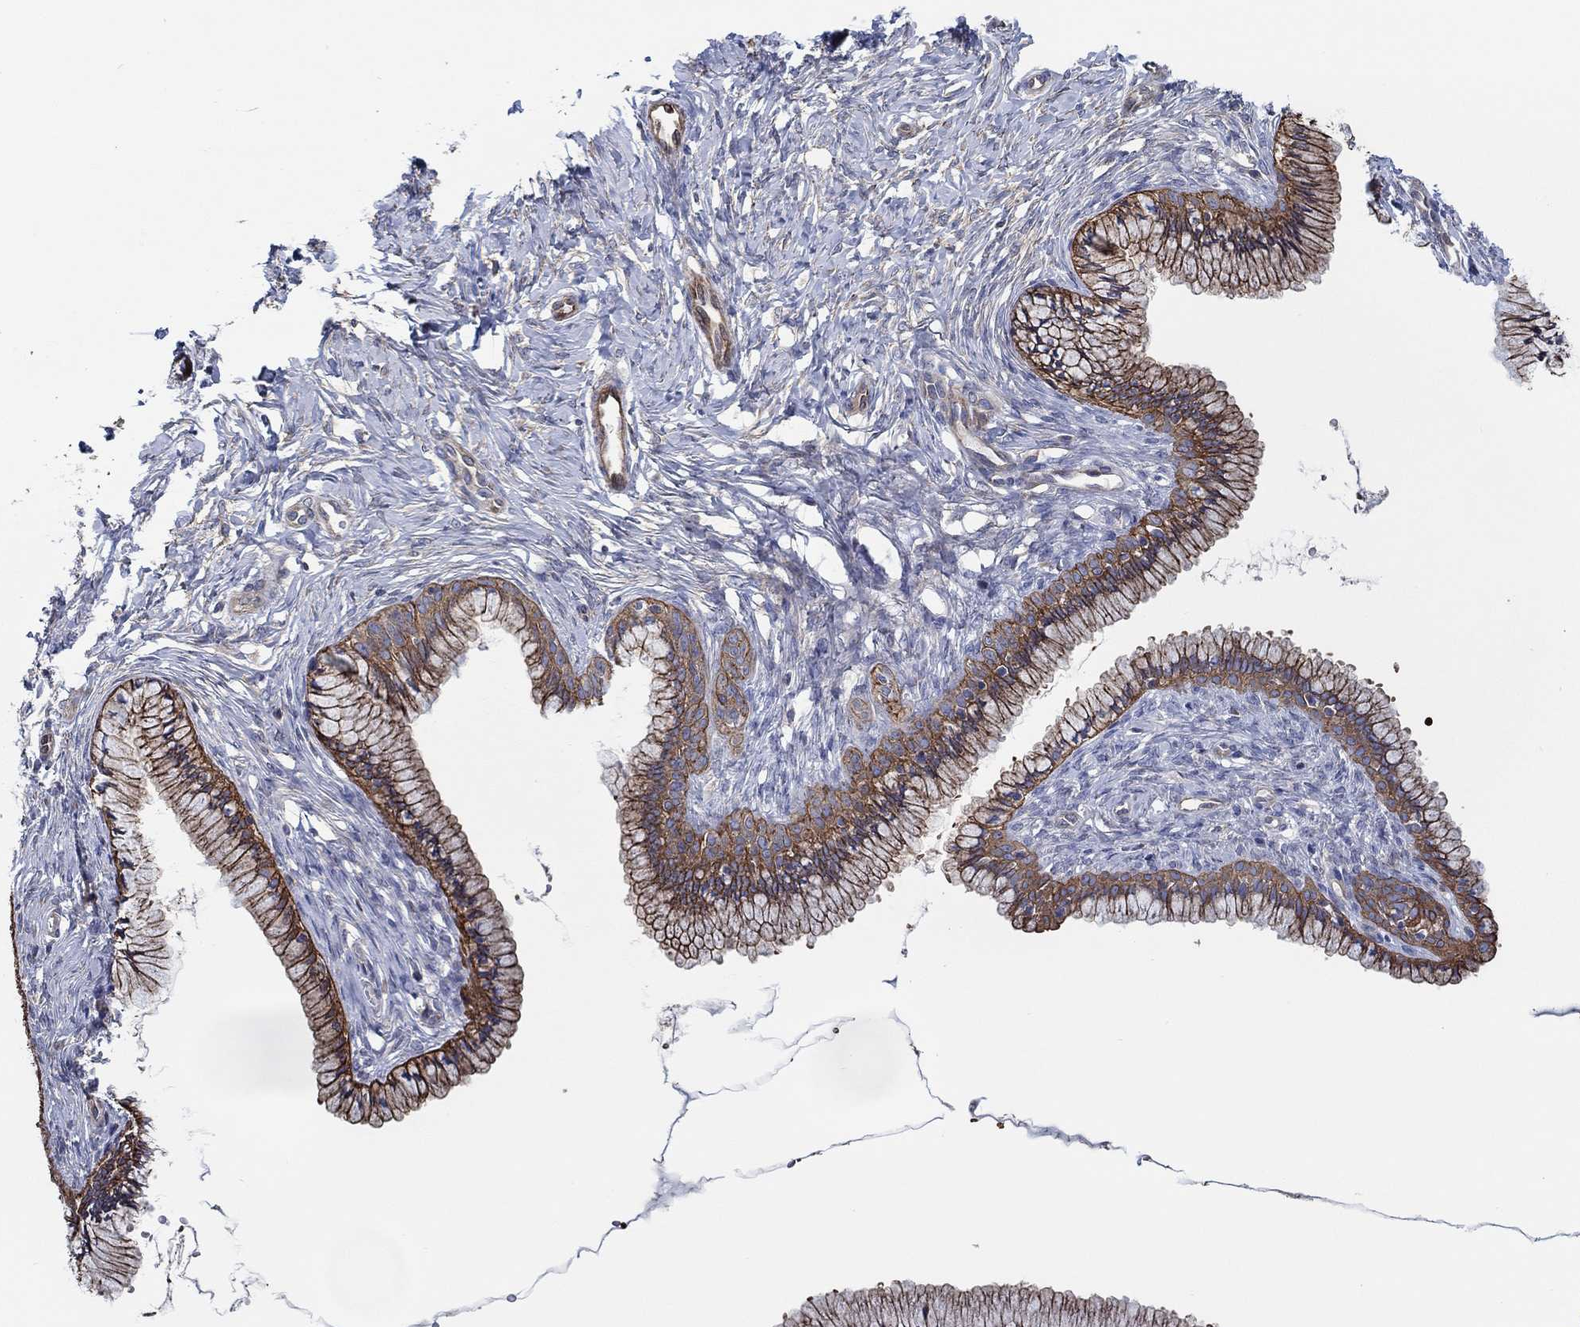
{"staining": {"intensity": "strong", "quantity": ">75%", "location": "cytoplasmic/membranous"}, "tissue": "cervix", "cell_type": "Glandular cells", "image_type": "normal", "snomed": [{"axis": "morphology", "description": "Normal tissue, NOS"}, {"axis": "topography", "description": "Cervix"}], "caption": "Cervix stained with DAB (3,3'-diaminobenzidine) immunohistochemistry (IHC) demonstrates high levels of strong cytoplasmic/membranous positivity in approximately >75% of glandular cells. Nuclei are stained in blue.", "gene": "FMN1", "patient": {"sex": "female", "age": 37}}